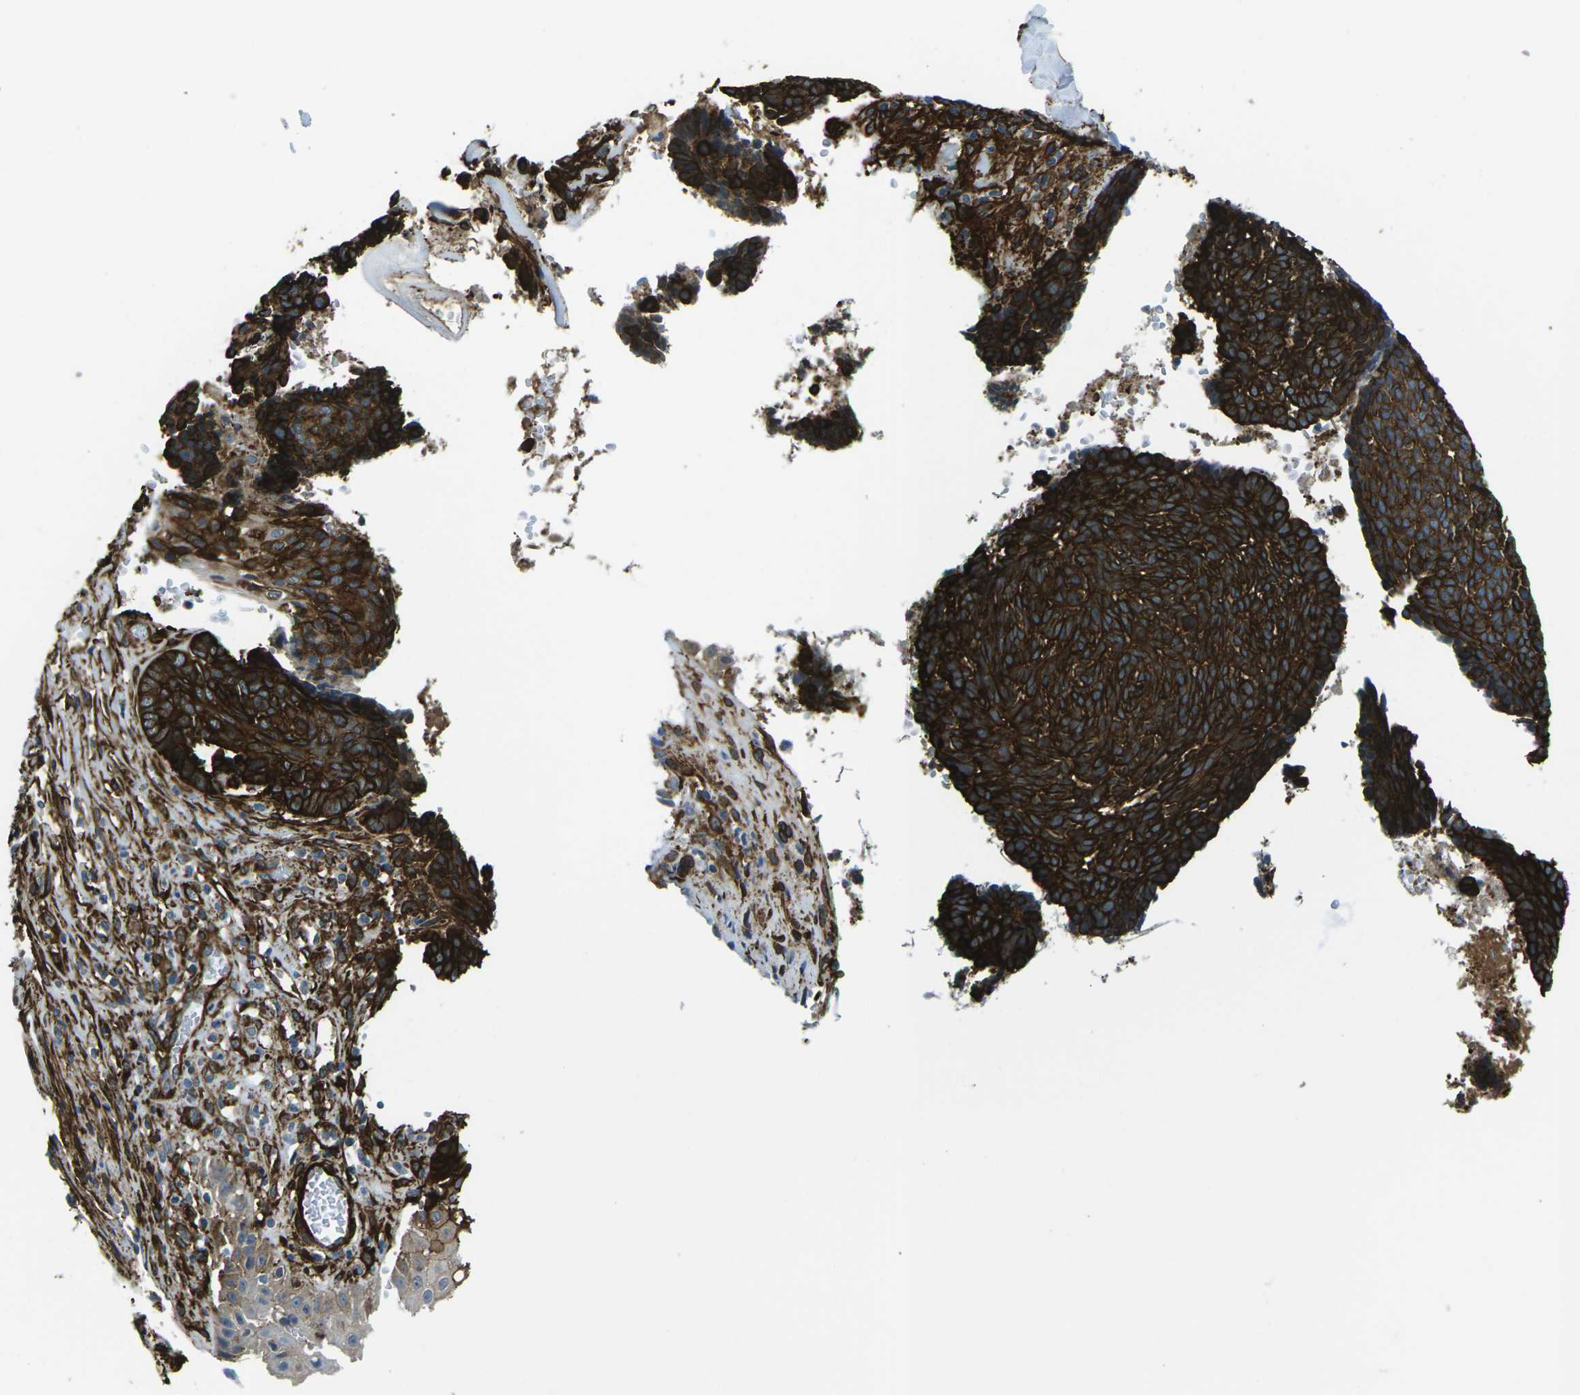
{"staining": {"intensity": "strong", "quantity": ">75%", "location": "cytoplasmic/membranous"}, "tissue": "skin cancer", "cell_type": "Tumor cells", "image_type": "cancer", "snomed": [{"axis": "morphology", "description": "Basal cell carcinoma"}, {"axis": "topography", "description": "Skin"}], "caption": "There is high levels of strong cytoplasmic/membranous expression in tumor cells of basal cell carcinoma (skin), as demonstrated by immunohistochemical staining (brown color).", "gene": "GRAMD1C", "patient": {"sex": "male", "age": 84}}